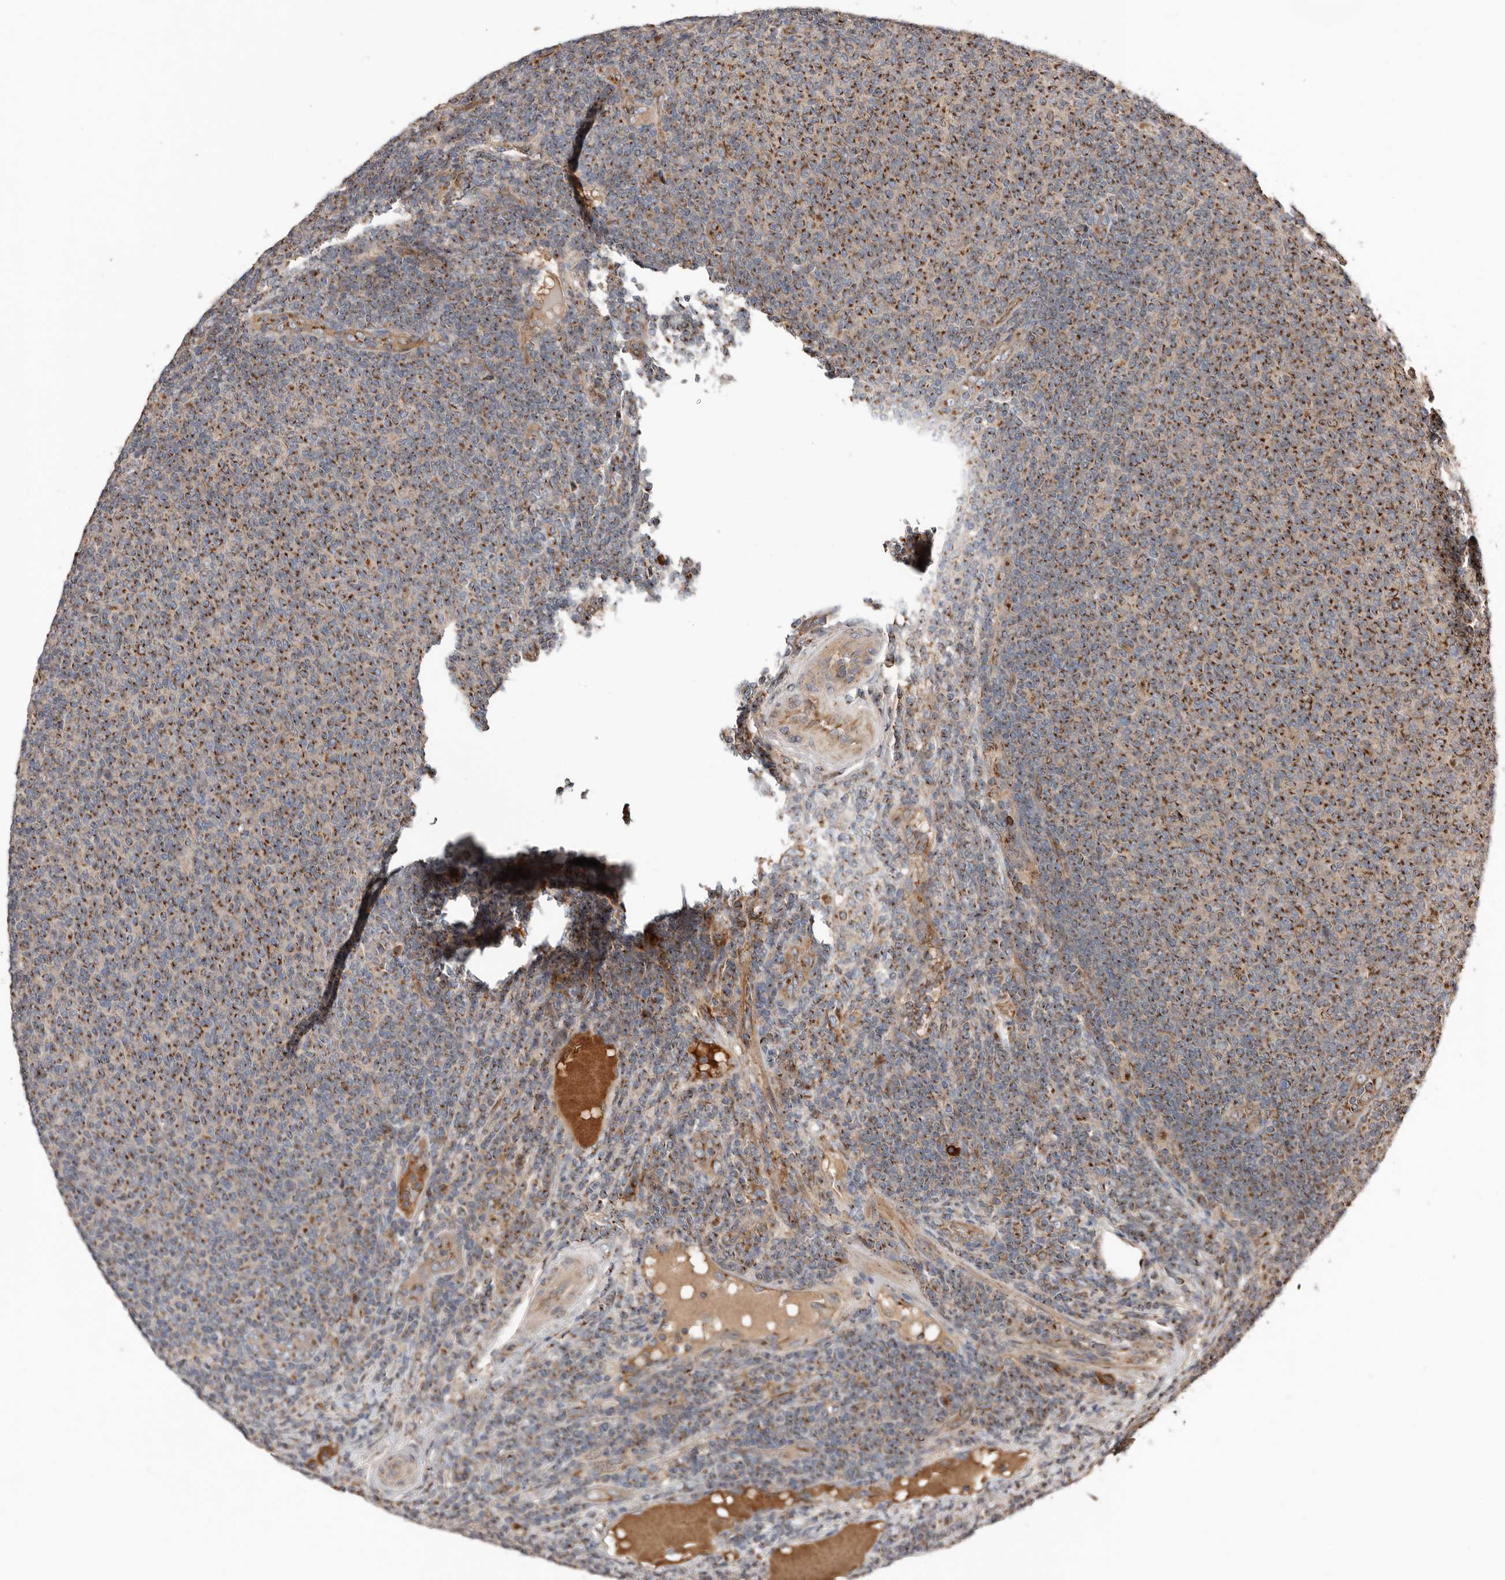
{"staining": {"intensity": "moderate", "quantity": ">75%", "location": "cytoplasmic/membranous"}, "tissue": "lymphoma", "cell_type": "Tumor cells", "image_type": "cancer", "snomed": [{"axis": "morphology", "description": "Malignant lymphoma, non-Hodgkin's type, Low grade"}, {"axis": "topography", "description": "Lymph node"}], "caption": "High-power microscopy captured an immunohistochemistry (IHC) histopathology image of malignant lymphoma, non-Hodgkin's type (low-grade), revealing moderate cytoplasmic/membranous staining in about >75% of tumor cells.", "gene": "COG1", "patient": {"sex": "male", "age": 66}}